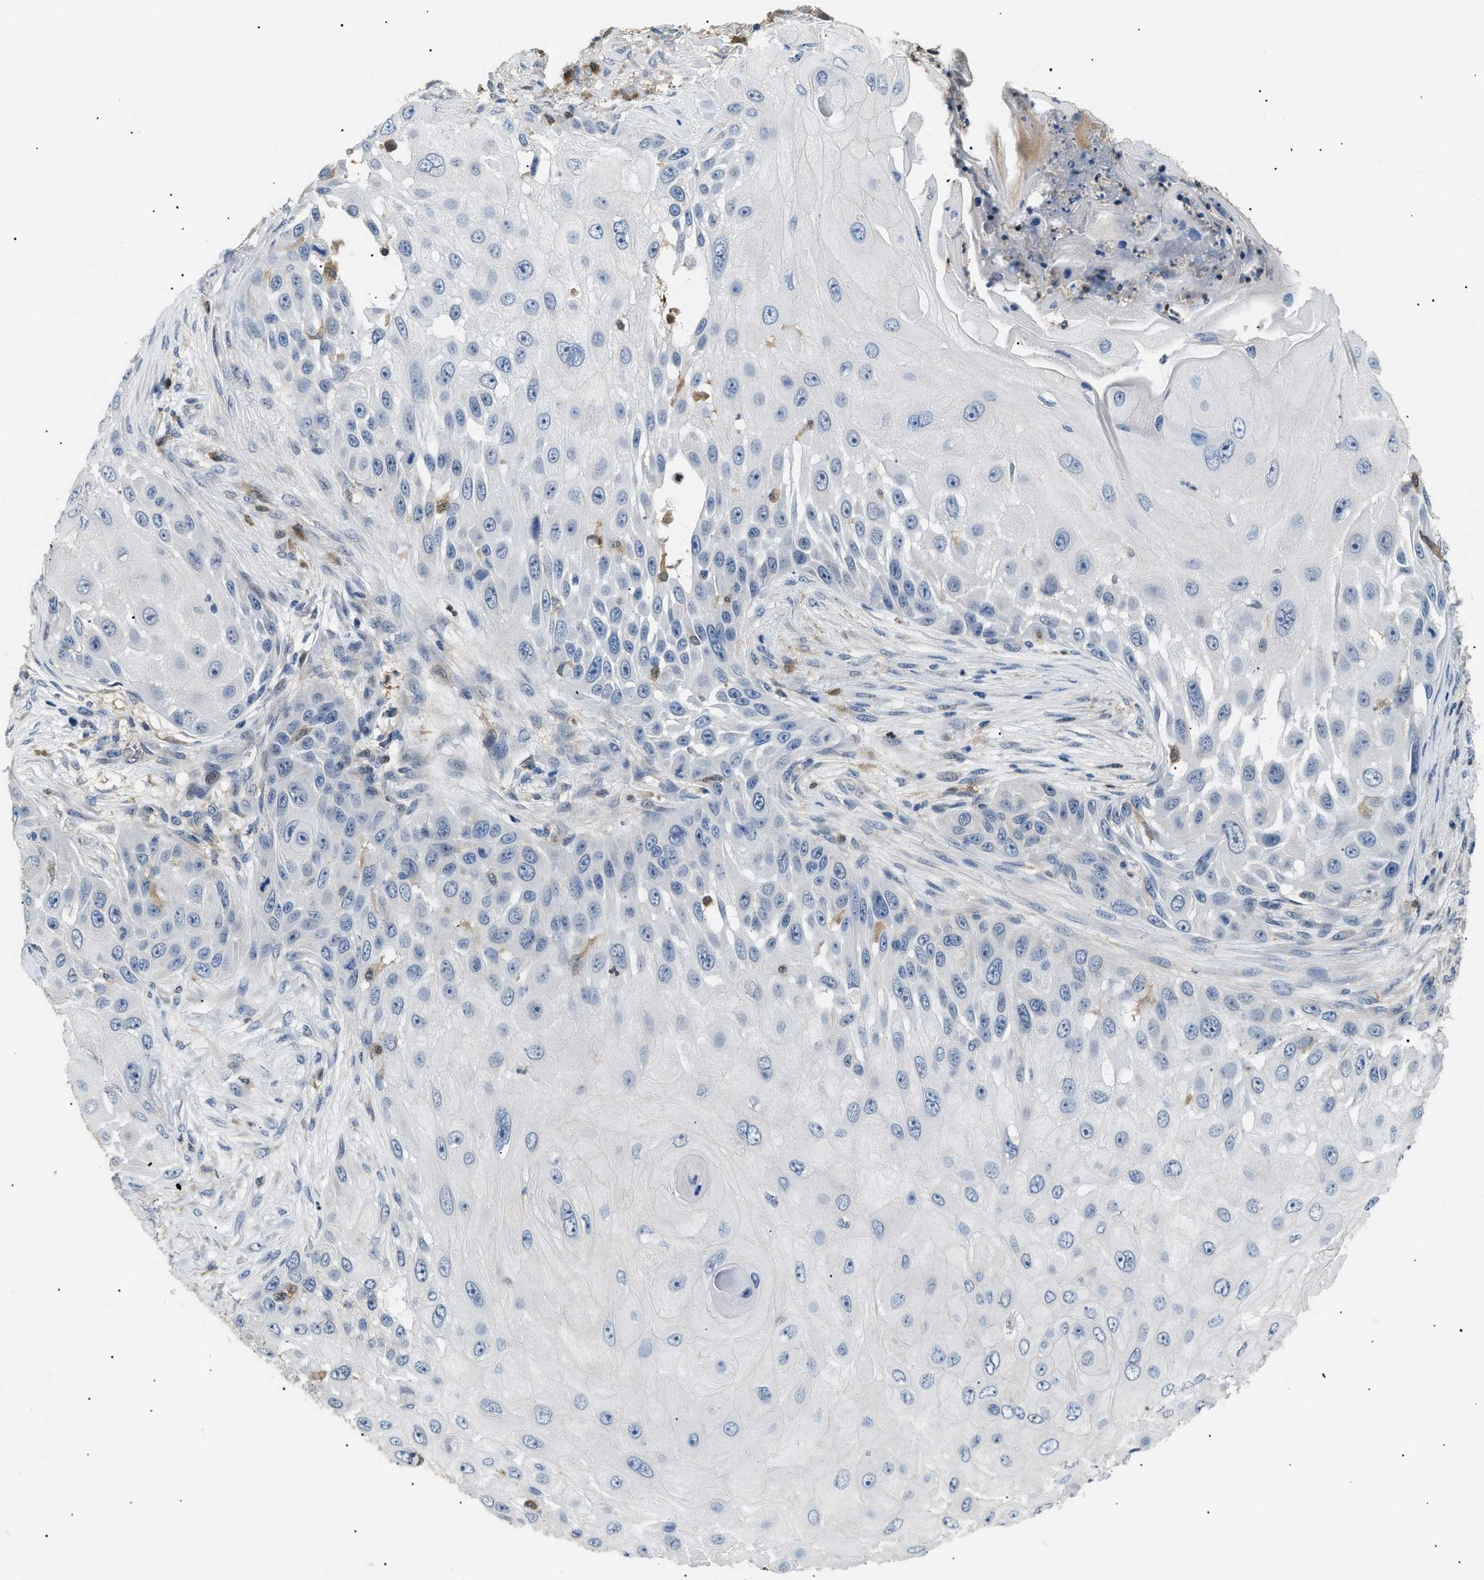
{"staining": {"intensity": "negative", "quantity": "none", "location": "none"}, "tissue": "skin cancer", "cell_type": "Tumor cells", "image_type": "cancer", "snomed": [{"axis": "morphology", "description": "Squamous cell carcinoma, NOS"}, {"axis": "topography", "description": "Skin"}], "caption": "High power microscopy photomicrograph of an immunohistochemistry (IHC) photomicrograph of skin cancer, revealing no significant positivity in tumor cells. (DAB (3,3'-diaminobenzidine) immunohistochemistry with hematoxylin counter stain).", "gene": "AKR1A1", "patient": {"sex": "female", "age": 44}}